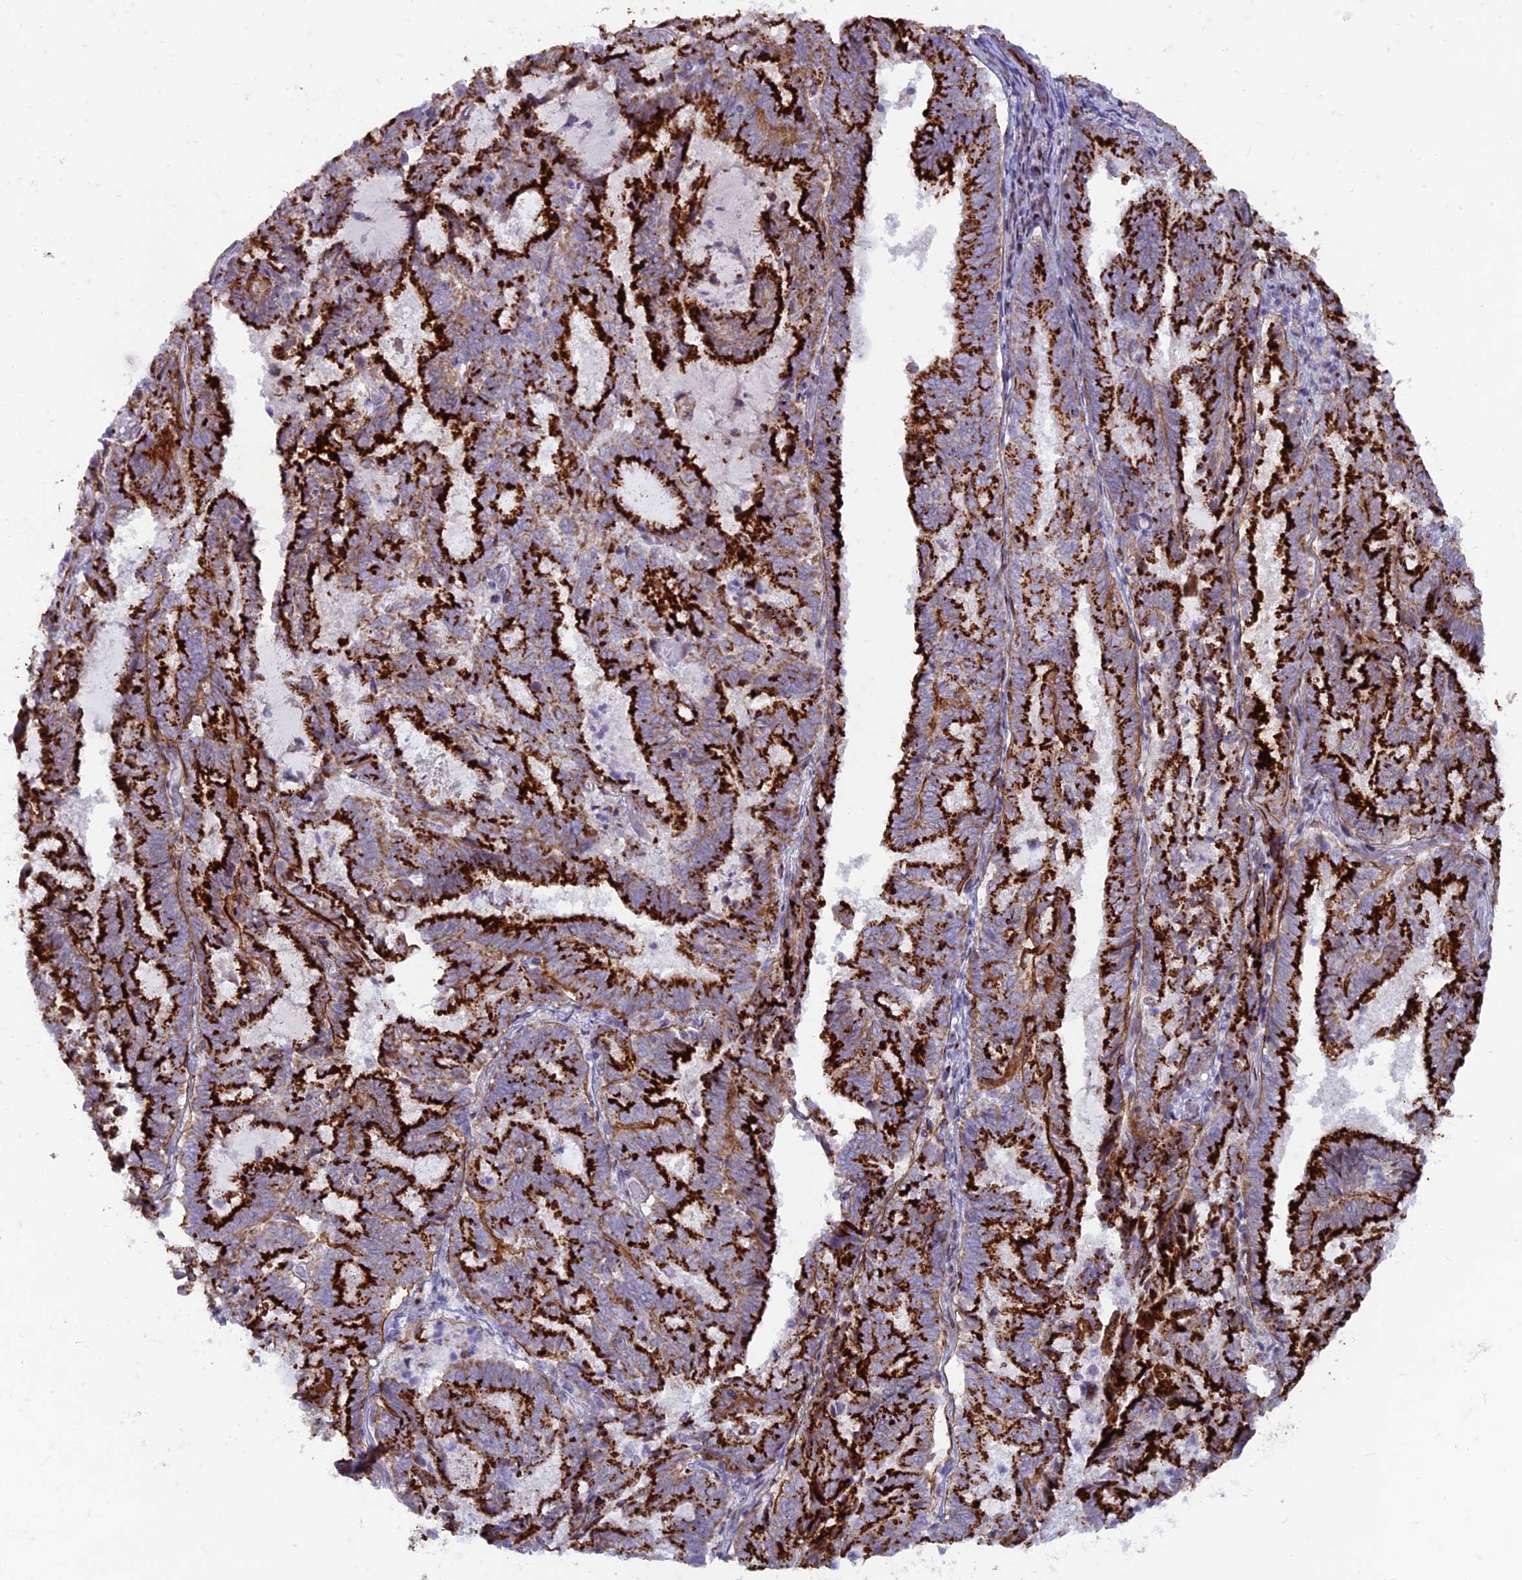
{"staining": {"intensity": "strong", "quantity": ">75%", "location": "cytoplasmic/membranous"}, "tissue": "endometrial cancer", "cell_type": "Tumor cells", "image_type": "cancer", "snomed": [{"axis": "morphology", "description": "Adenocarcinoma, NOS"}, {"axis": "topography", "description": "Endometrium"}], "caption": "Immunohistochemistry of endometrial cancer (adenocarcinoma) exhibits high levels of strong cytoplasmic/membranous expression in approximately >75% of tumor cells. (DAB IHC with brightfield microscopy, high magnification).", "gene": "FAM3C", "patient": {"sex": "female", "age": 80}}